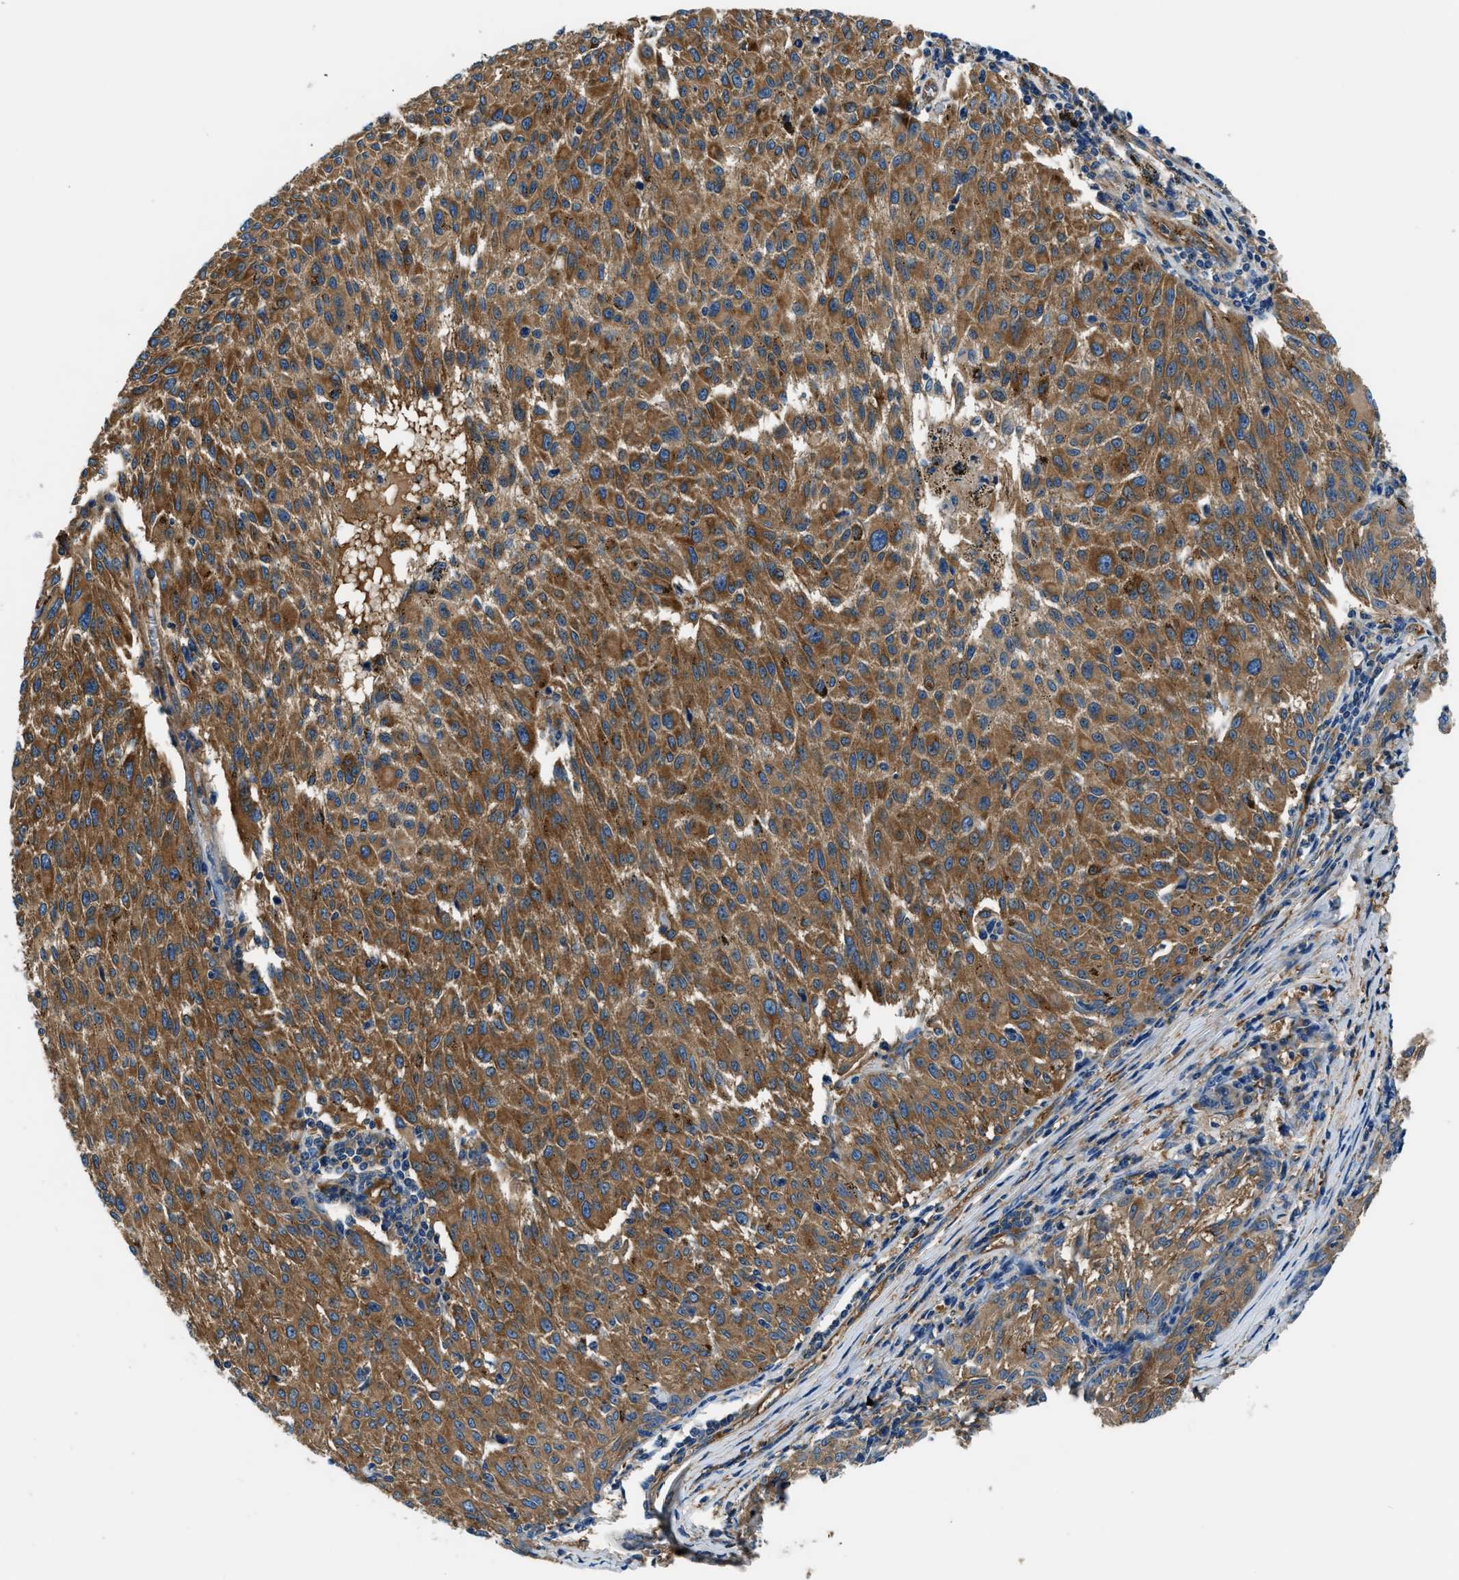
{"staining": {"intensity": "moderate", "quantity": ">75%", "location": "cytoplasmic/membranous"}, "tissue": "melanoma", "cell_type": "Tumor cells", "image_type": "cancer", "snomed": [{"axis": "morphology", "description": "Malignant melanoma, NOS"}, {"axis": "topography", "description": "Skin"}], "caption": "Immunohistochemical staining of human malignant melanoma exhibits moderate cytoplasmic/membranous protein positivity in about >75% of tumor cells. (DAB IHC with brightfield microscopy, high magnification).", "gene": "EEA1", "patient": {"sex": "female", "age": 72}}